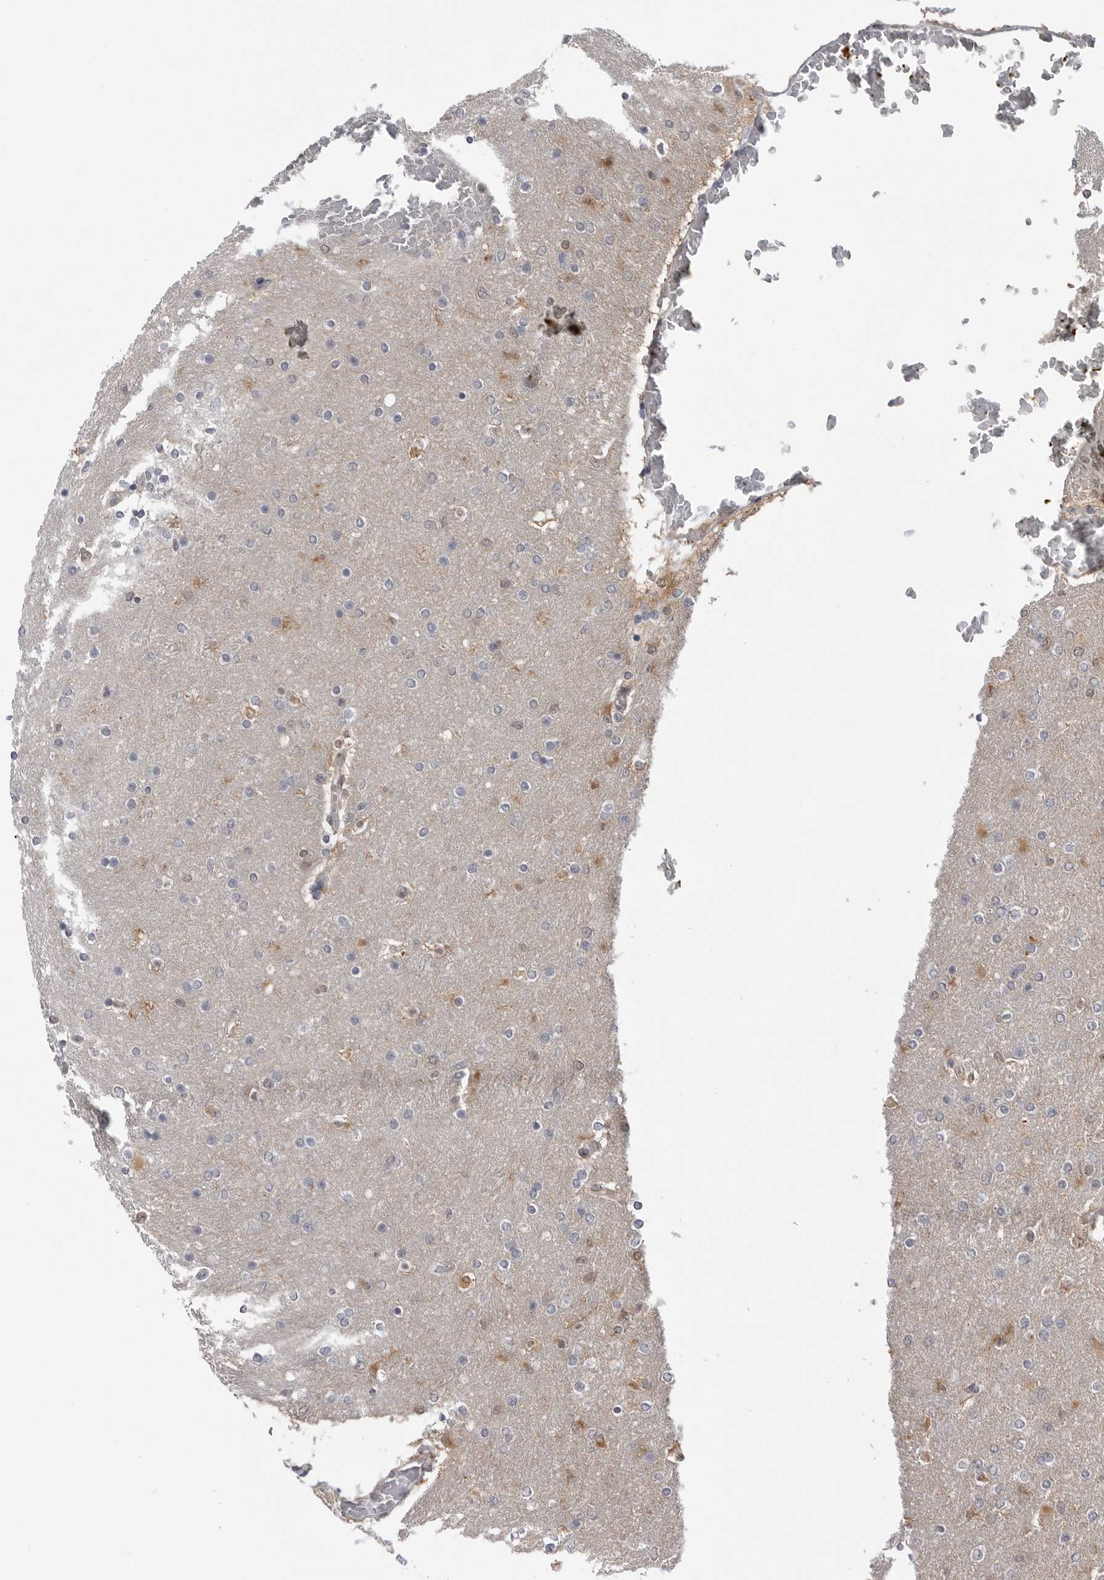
{"staining": {"intensity": "weak", "quantity": "<25%", "location": "cytoplasmic/membranous"}, "tissue": "glioma", "cell_type": "Tumor cells", "image_type": "cancer", "snomed": [{"axis": "morphology", "description": "Glioma, malignant, High grade"}, {"axis": "topography", "description": "Cerebral cortex"}], "caption": "Immunohistochemical staining of malignant glioma (high-grade) exhibits no significant expression in tumor cells. Brightfield microscopy of immunohistochemistry stained with DAB (brown) and hematoxylin (blue), captured at high magnification.", "gene": "PNPO", "patient": {"sex": "female", "age": 36}}